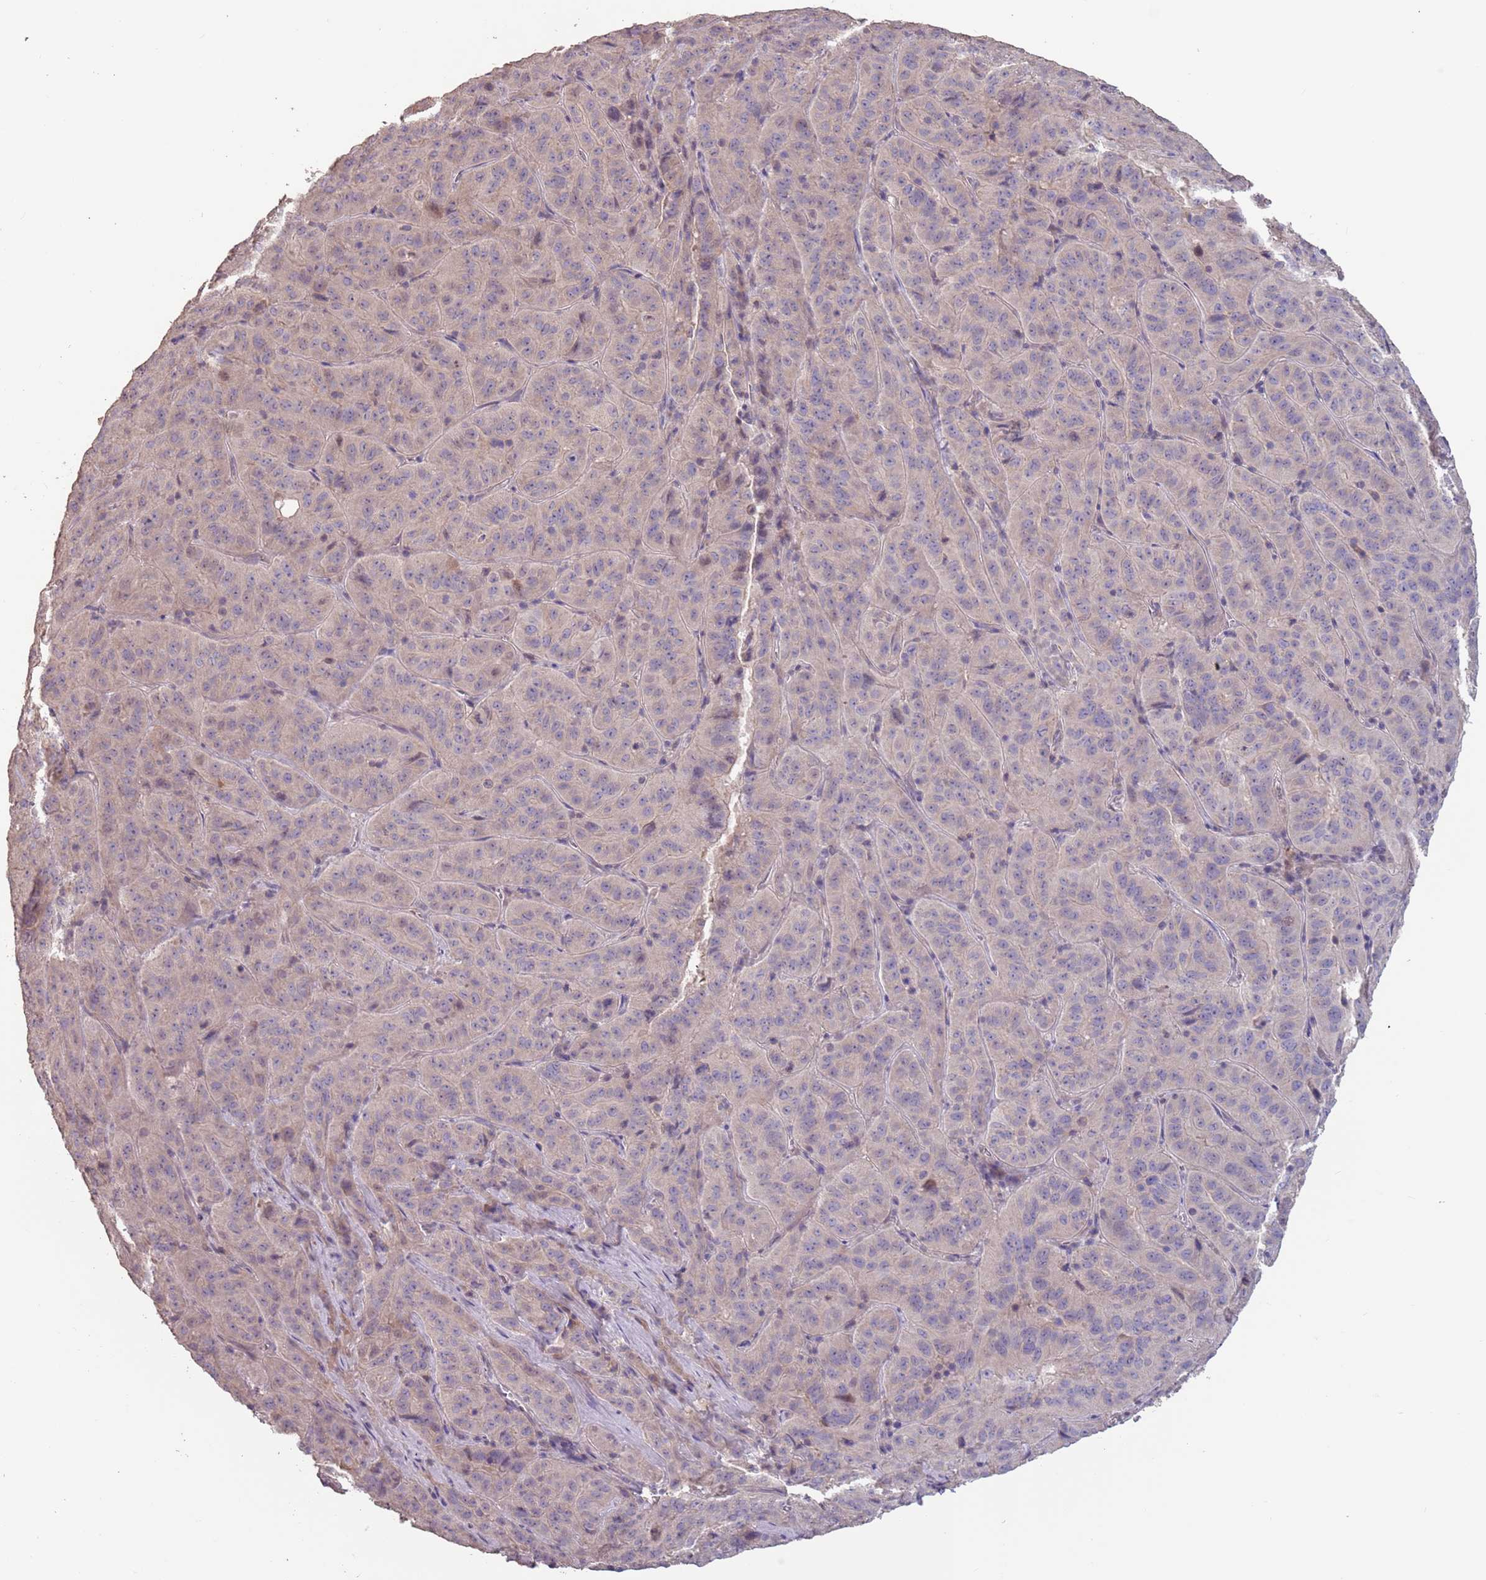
{"staining": {"intensity": "negative", "quantity": "none", "location": "none"}, "tissue": "pancreatic cancer", "cell_type": "Tumor cells", "image_type": "cancer", "snomed": [{"axis": "morphology", "description": "Adenocarcinoma, NOS"}, {"axis": "topography", "description": "Pancreas"}], "caption": "Tumor cells are negative for brown protein staining in pancreatic cancer.", "gene": "MBD3L1", "patient": {"sex": "male", "age": 63}}